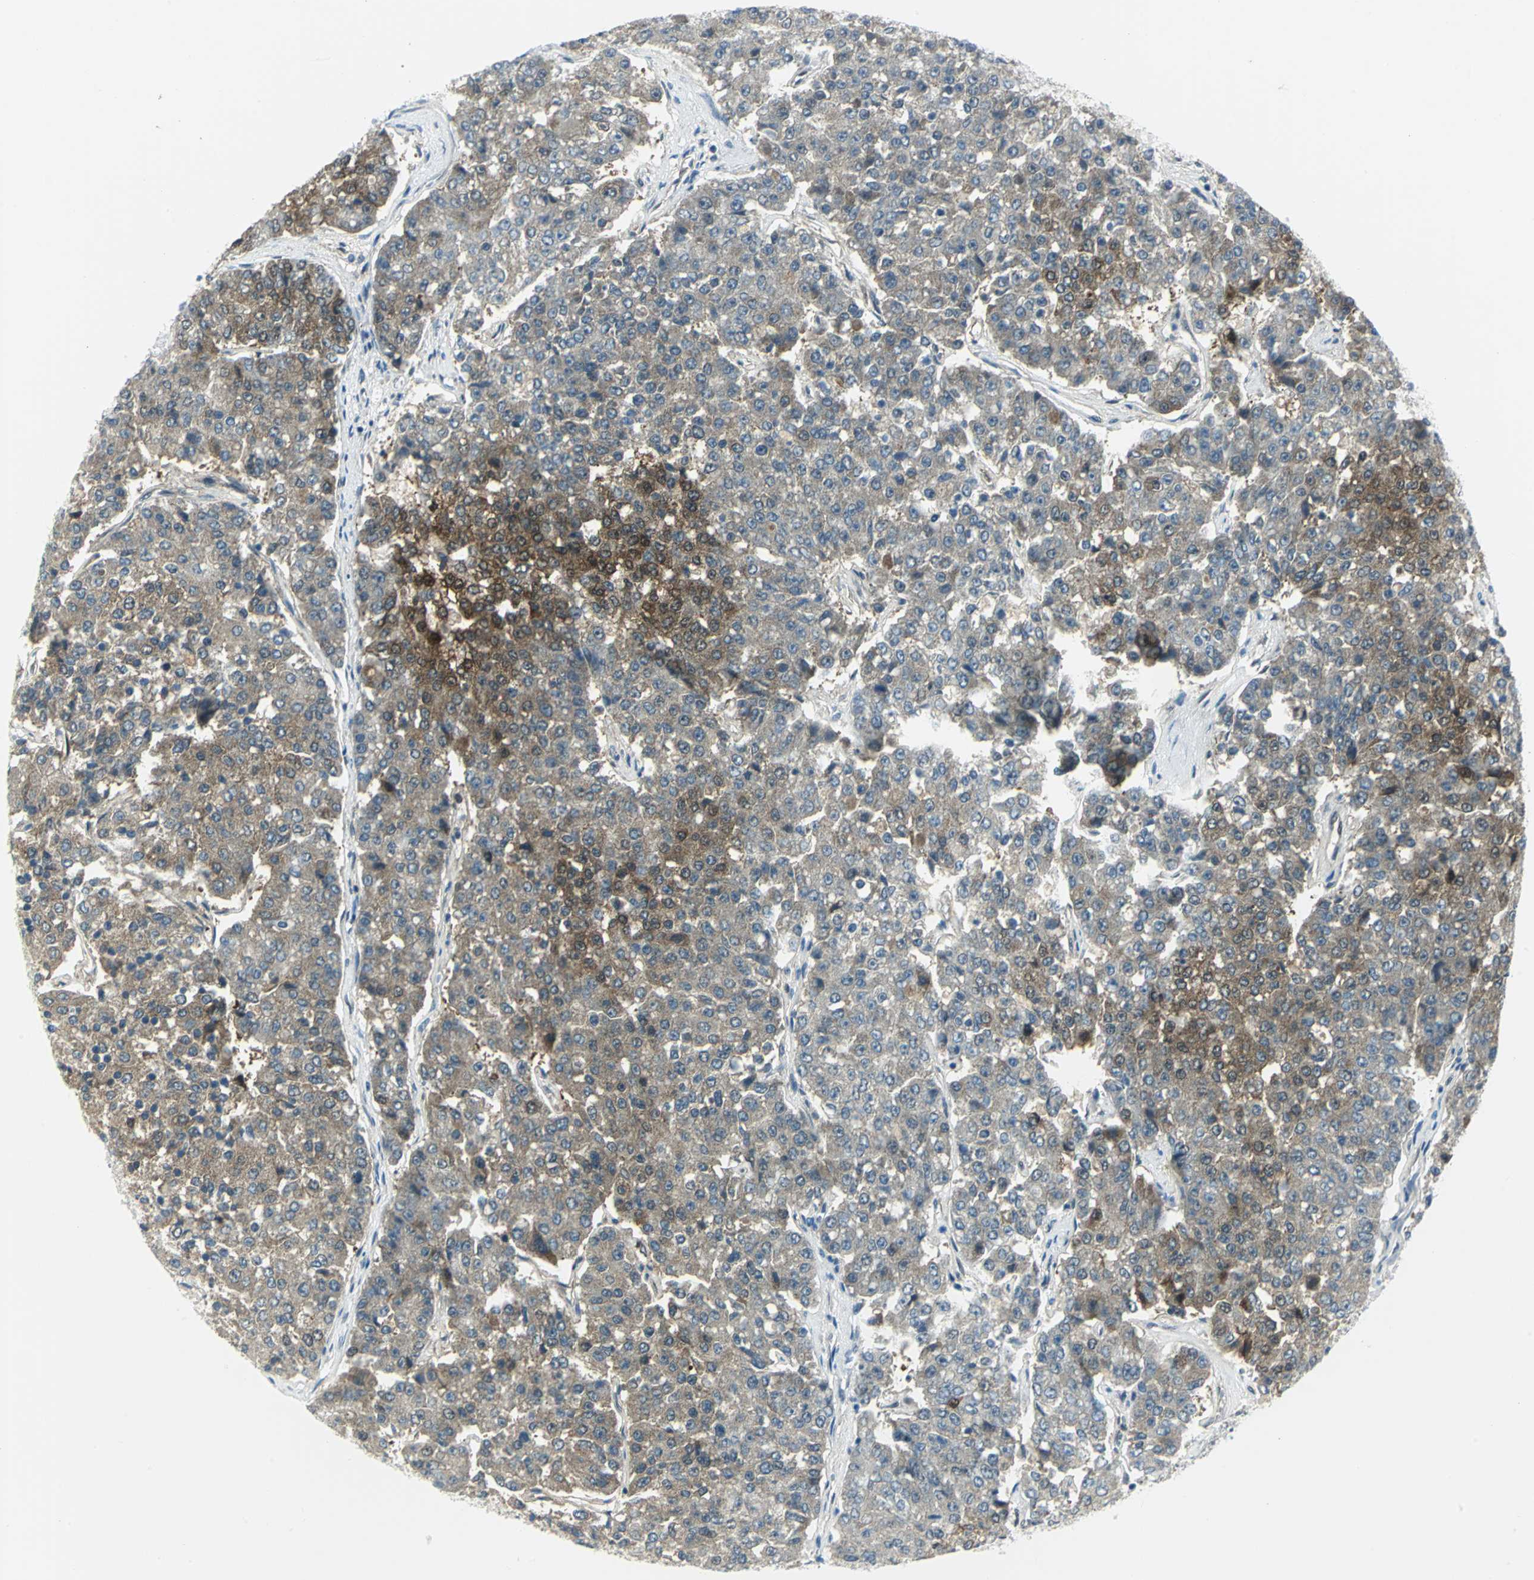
{"staining": {"intensity": "moderate", "quantity": "<25%", "location": "cytoplasmic/membranous"}, "tissue": "pancreatic cancer", "cell_type": "Tumor cells", "image_type": "cancer", "snomed": [{"axis": "morphology", "description": "Adenocarcinoma, NOS"}, {"axis": "topography", "description": "Pancreas"}], "caption": "Pancreatic adenocarcinoma stained with a protein marker reveals moderate staining in tumor cells.", "gene": "ALDOA", "patient": {"sex": "male", "age": 50}}